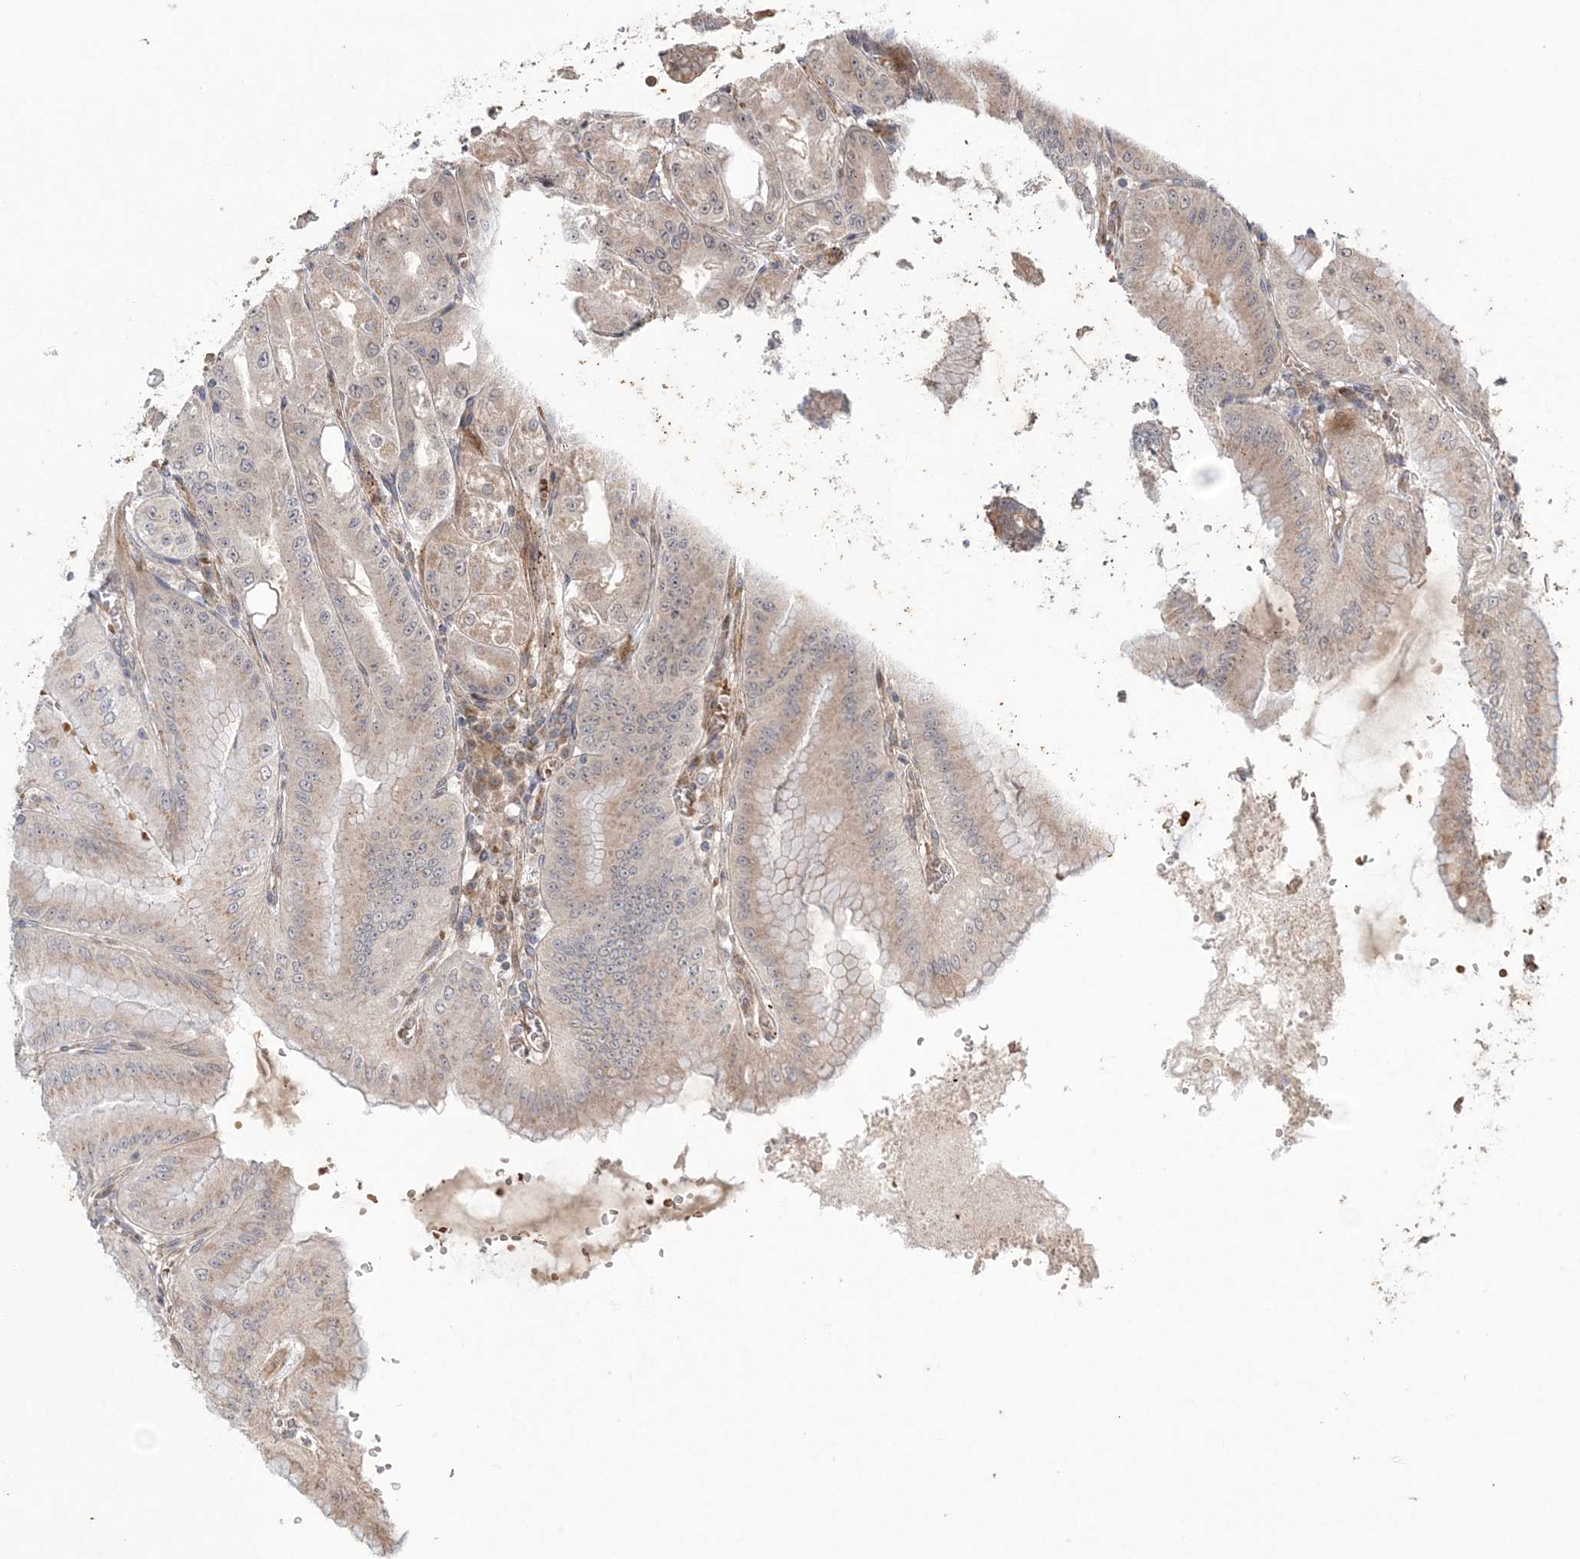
{"staining": {"intensity": "moderate", "quantity": "25%-75%", "location": "cytoplasmic/membranous"}, "tissue": "stomach", "cell_type": "Glandular cells", "image_type": "normal", "snomed": [{"axis": "morphology", "description": "Normal tissue, NOS"}, {"axis": "topography", "description": "Stomach, upper"}, {"axis": "topography", "description": "Stomach, lower"}], "caption": "A photomicrograph showing moderate cytoplasmic/membranous expression in about 25%-75% of glandular cells in benign stomach, as visualized by brown immunohistochemical staining.", "gene": "UBTD2", "patient": {"sex": "male", "age": 71}}